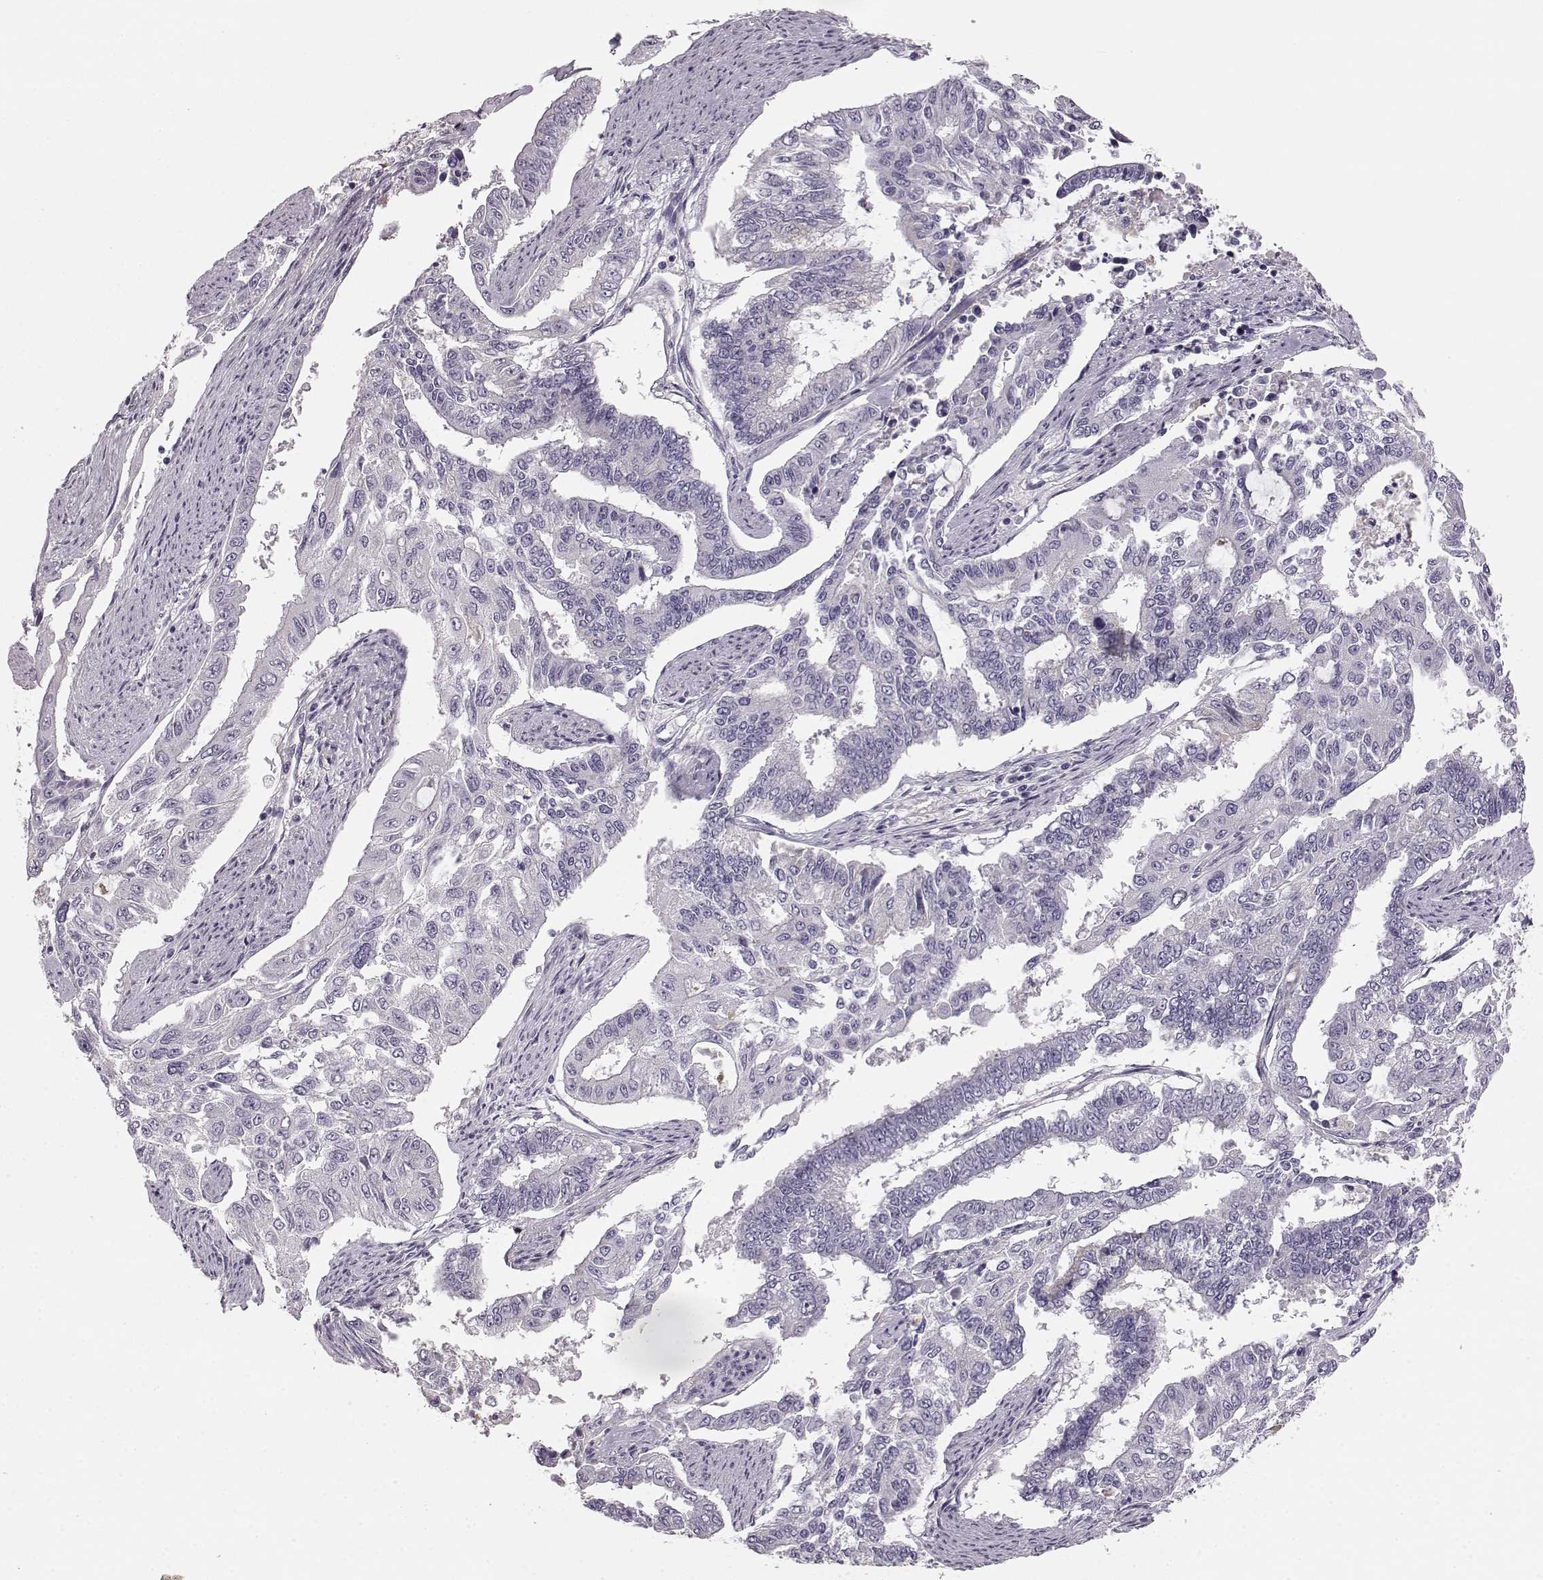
{"staining": {"intensity": "negative", "quantity": "none", "location": "none"}, "tissue": "endometrial cancer", "cell_type": "Tumor cells", "image_type": "cancer", "snomed": [{"axis": "morphology", "description": "Adenocarcinoma, NOS"}, {"axis": "topography", "description": "Uterus"}], "caption": "This is an immunohistochemistry micrograph of human endometrial cancer. There is no positivity in tumor cells.", "gene": "KIAA0319", "patient": {"sex": "female", "age": 59}}